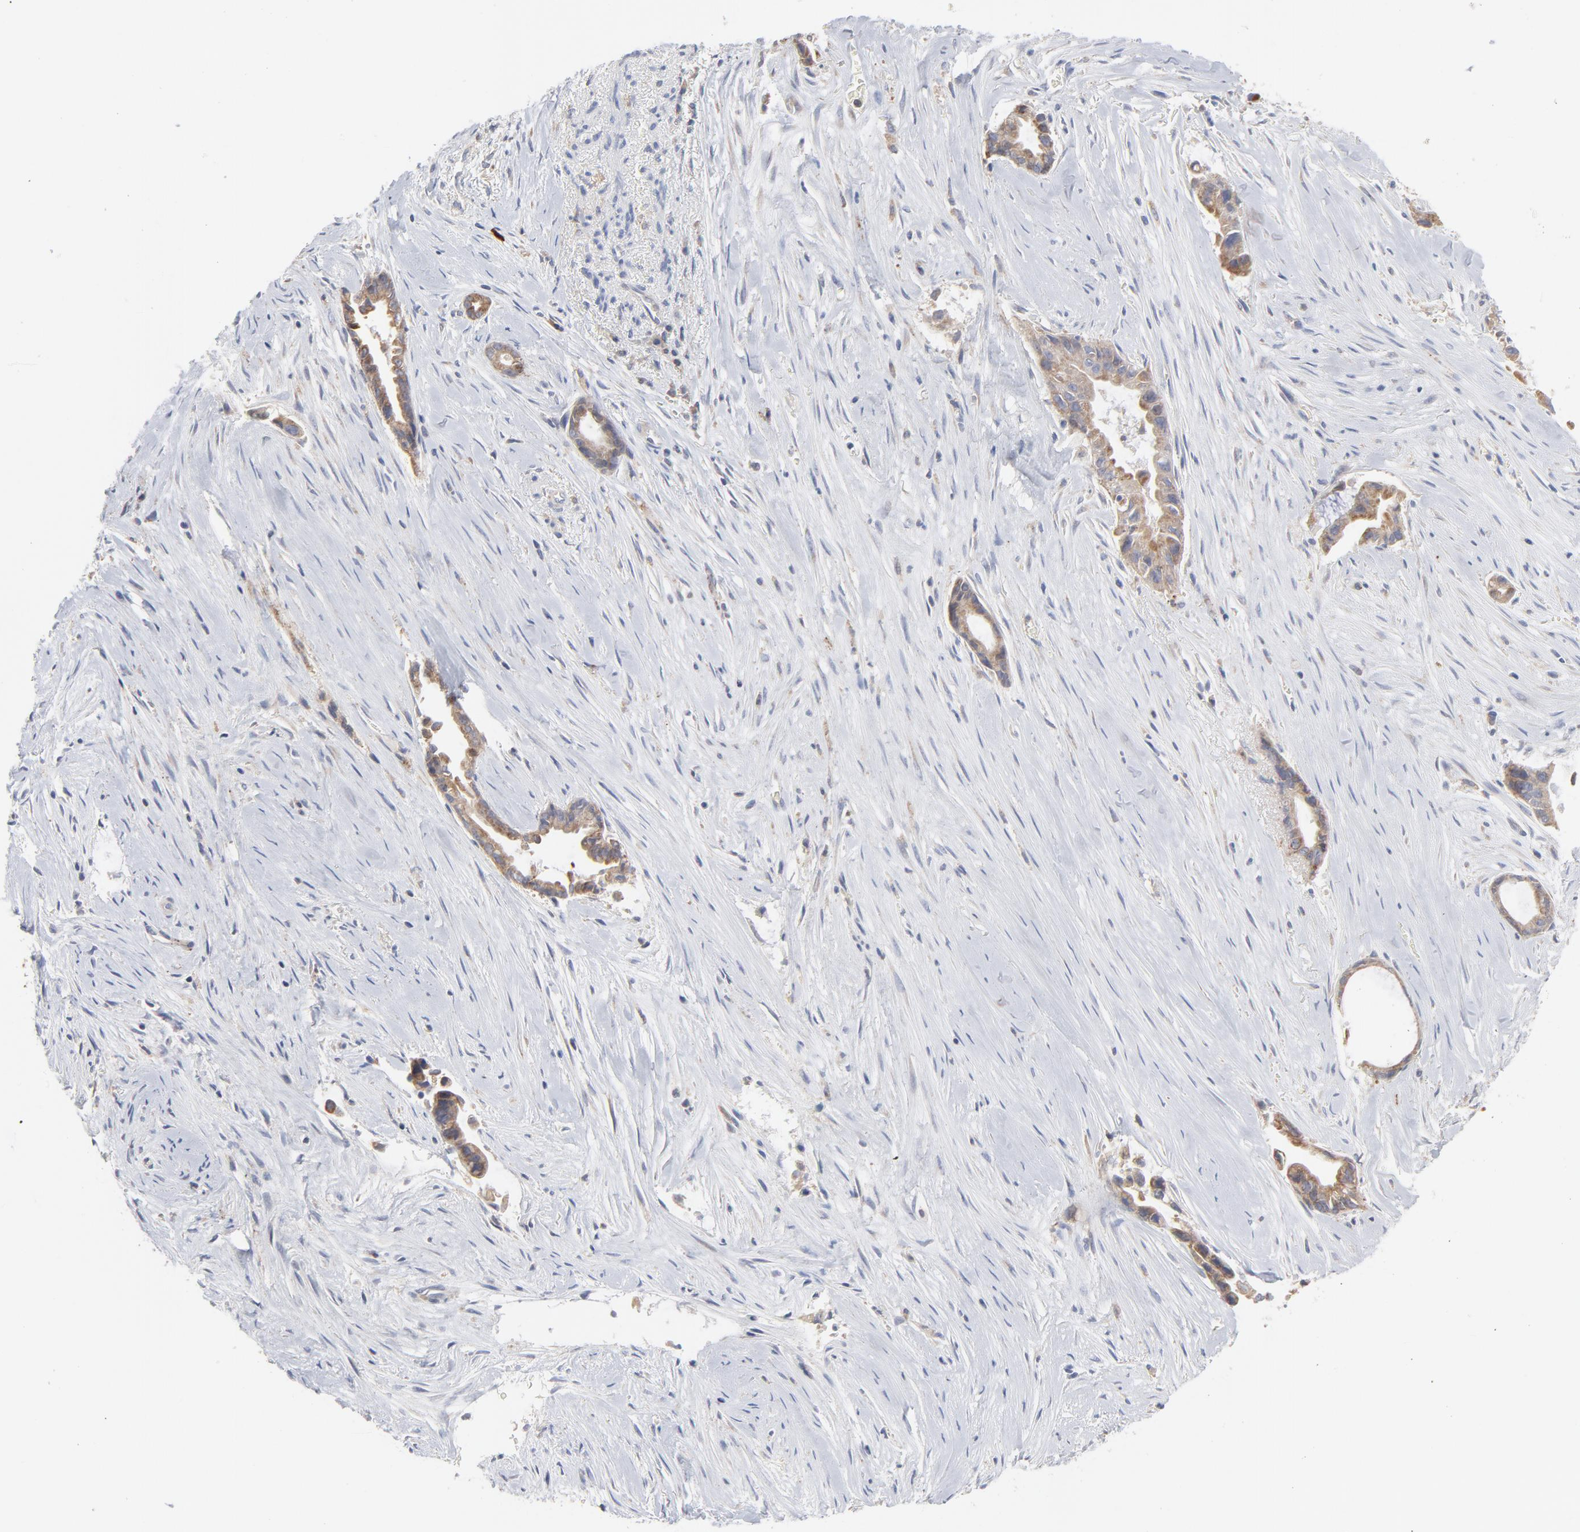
{"staining": {"intensity": "moderate", "quantity": ">75%", "location": "cytoplasmic/membranous"}, "tissue": "liver cancer", "cell_type": "Tumor cells", "image_type": "cancer", "snomed": [{"axis": "morphology", "description": "Cholangiocarcinoma"}, {"axis": "topography", "description": "Liver"}], "caption": "A high-resolution image shows IHC staining of liver cholangiocarcinoma, which displays moderate cytoplasmic/membranous positivity in about >75% of tumor cells.", "gene": "PPFIBP2", "patient": {"sex": "female", "age": 55}}